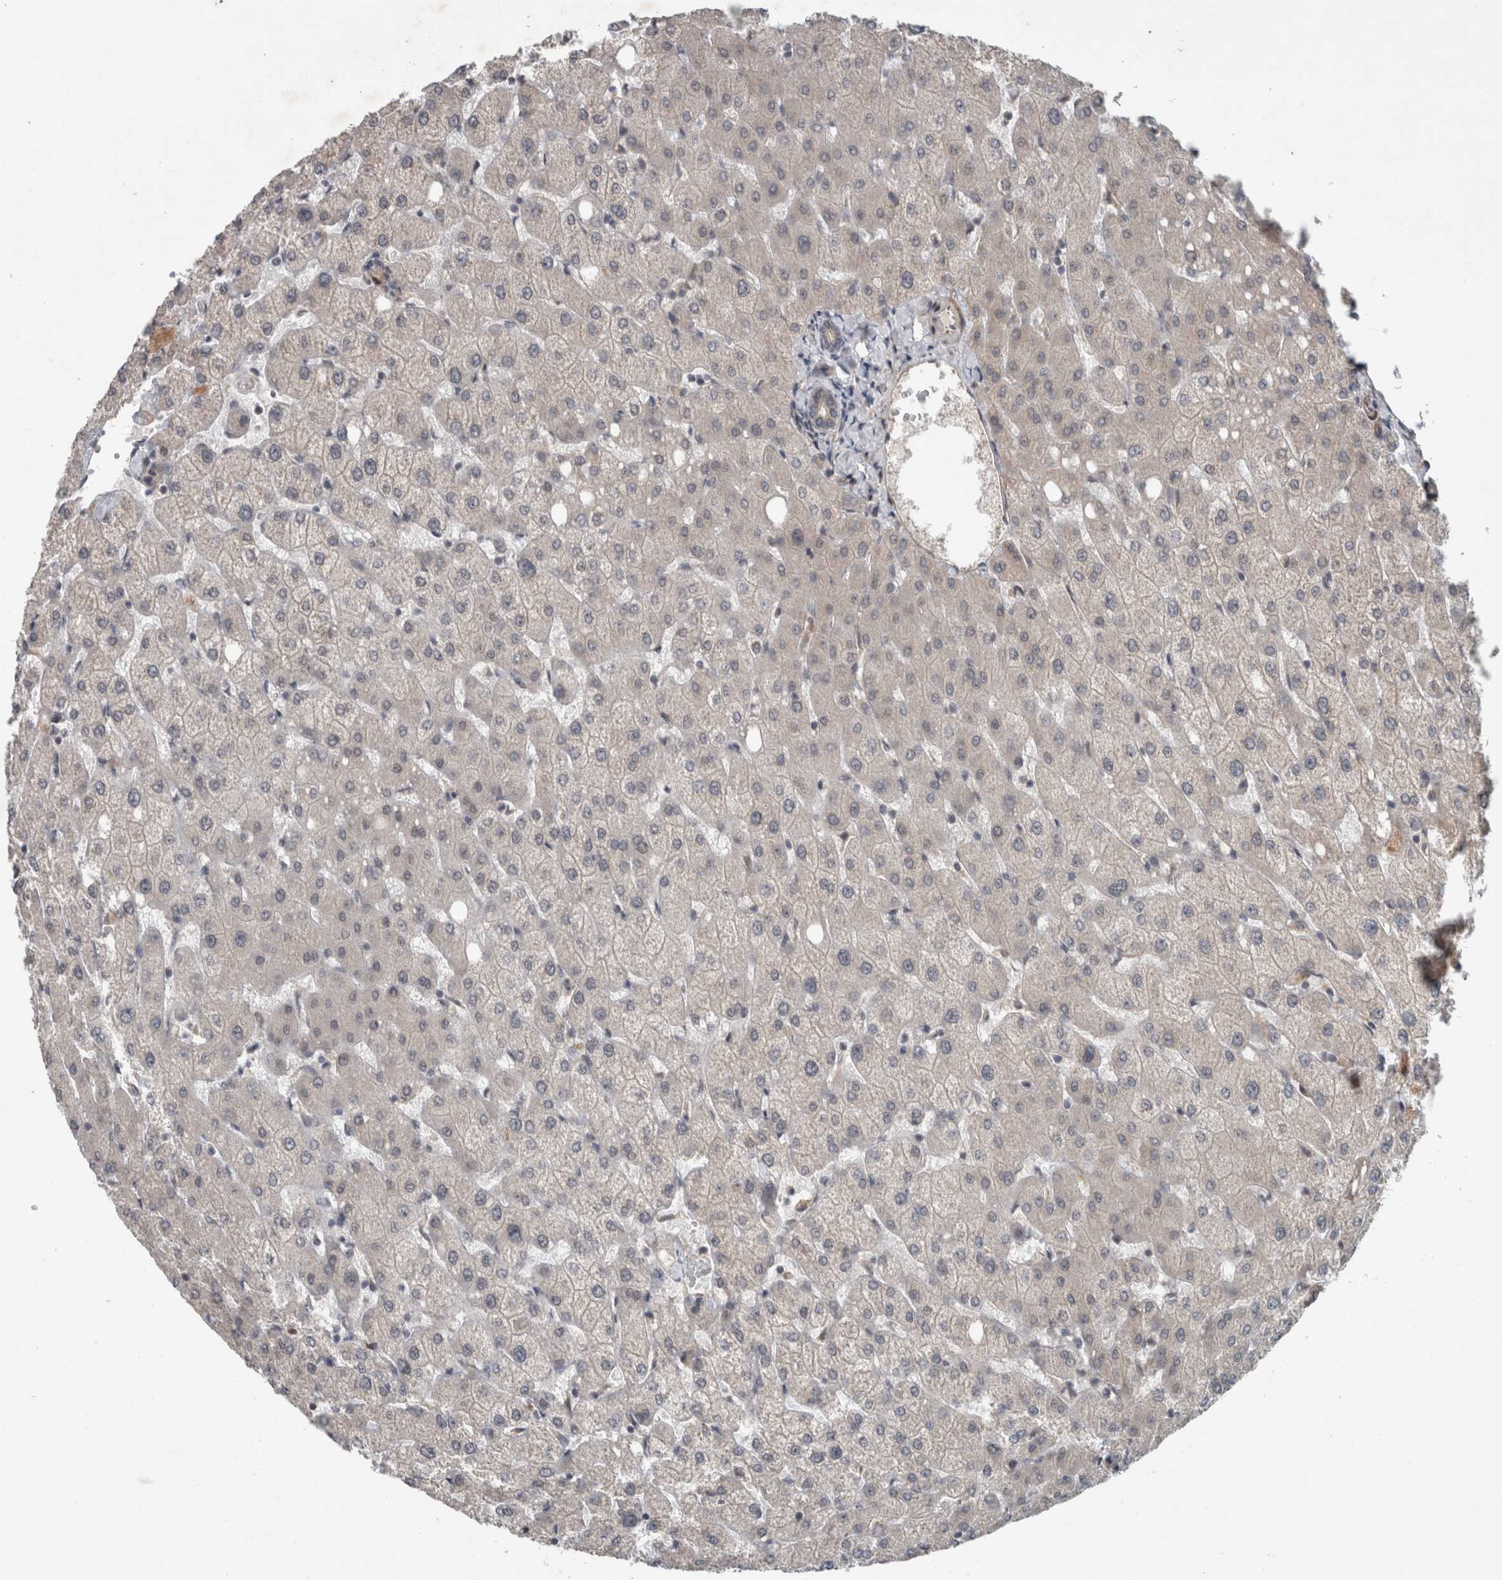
{"staining": {"intensity": "negative", "quantity": "none", "location": "none"}, "tissue": "liver", "cell_type": "Cholangiocytes", "image_type": "normal", "snomed": [{"axis": "morphology", "description": "Normal tissue, NOS"}, {"axis": "topography", "description": "Liver"}], "caption": "This is an IHC histopathology image of benign human liver. There is no expression in cholangiocytes.", "gene": "GIMAP6", "patient": {"sex": "female", "age": 54}}